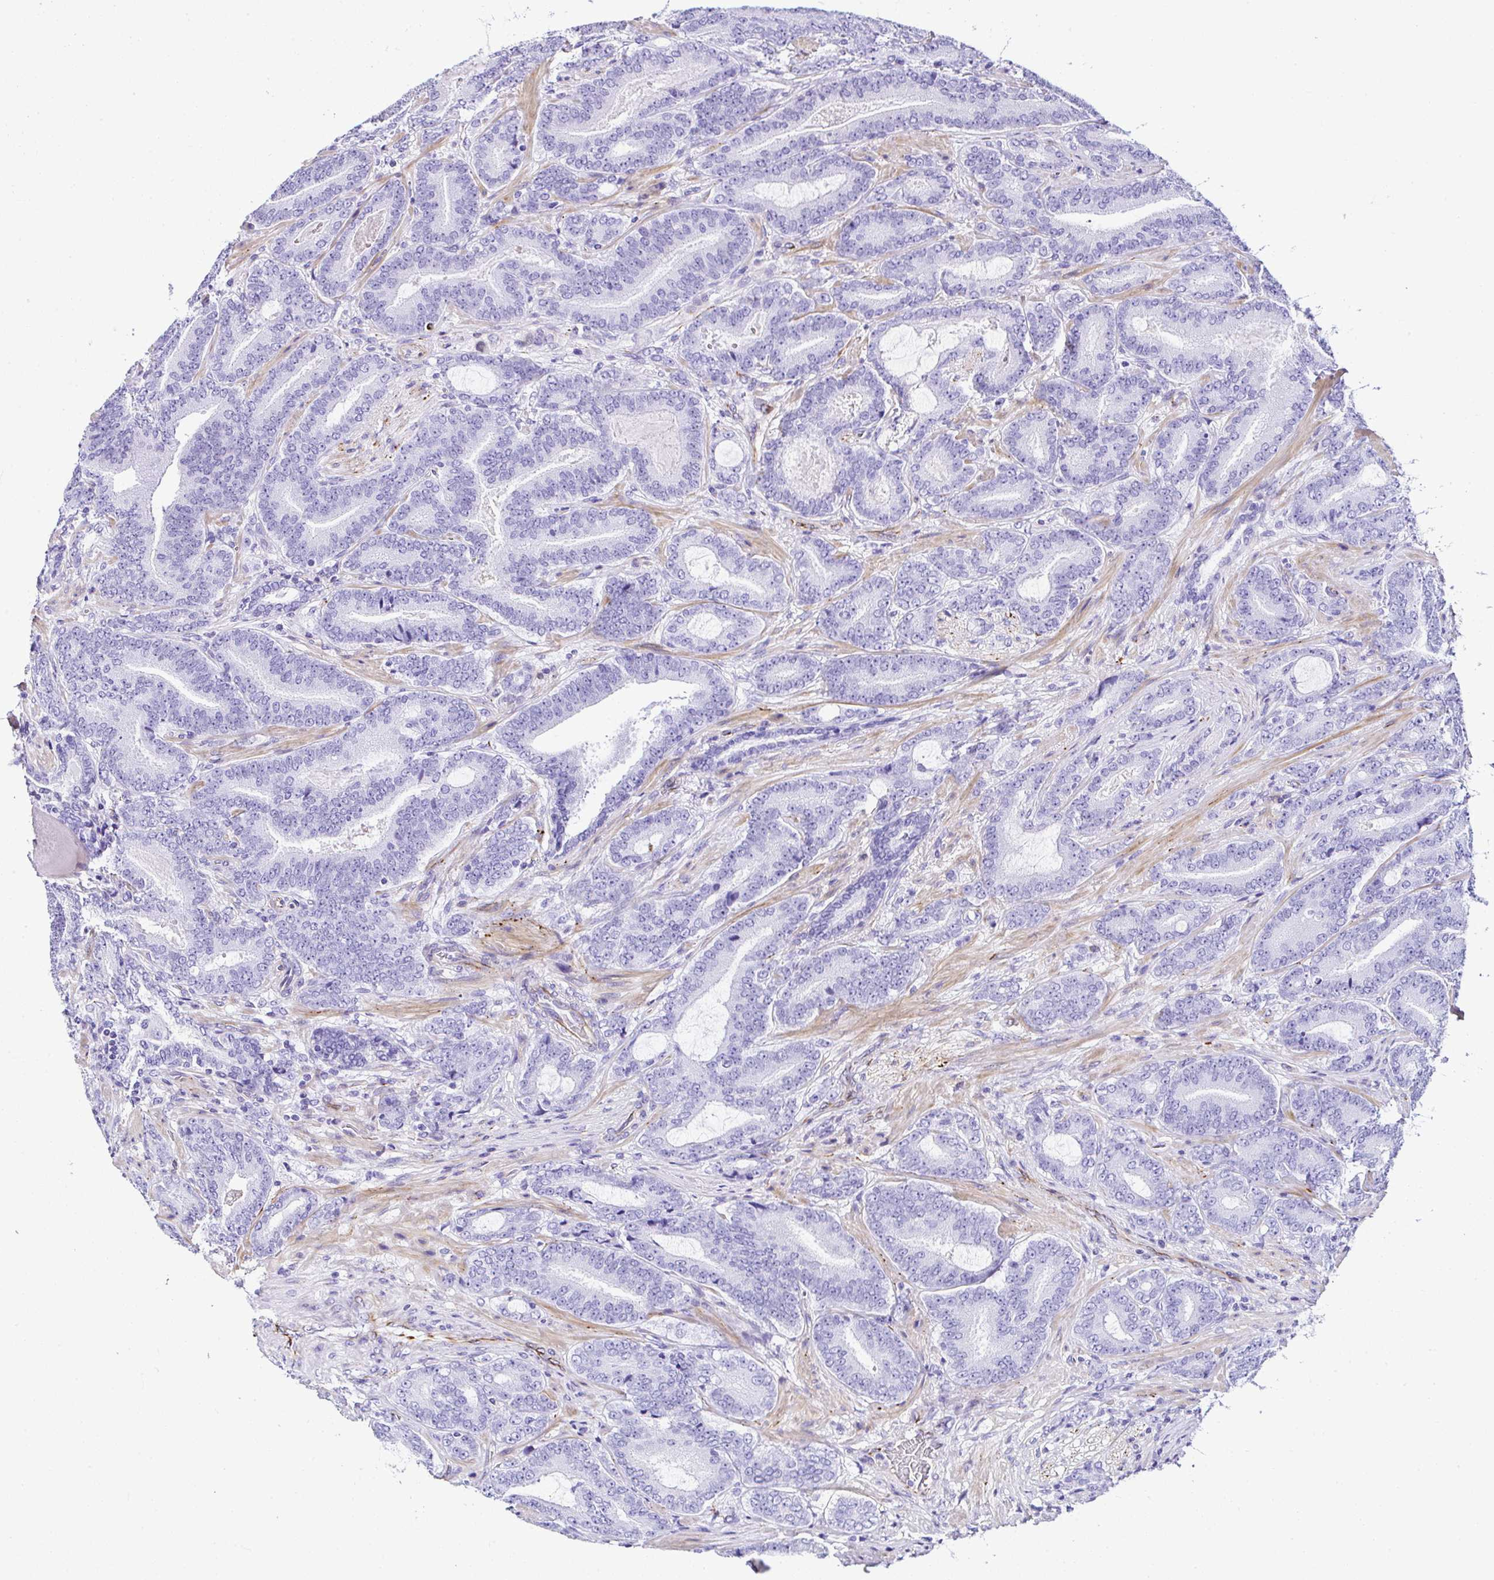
{"staining": {"intensity": "negative", "quantity": "none", "location": "none"}, "tissue": "prostate cancer", "cell_type": "Tumor cells", "image_type": "cancer", "snomed": [{"axis": "morphology", "description": "Adenocarcinoma, High grade"}, {"axis": "topography", "description": "Prostate"}], "caption": "DAB immunohistochemical staining of human prostate cancer (high-grade adenocarcinoma) reveals no significant positivity in tumor cells.", "gene": "DEPDC5", "patient": {"sex": "male", "age": 62}}